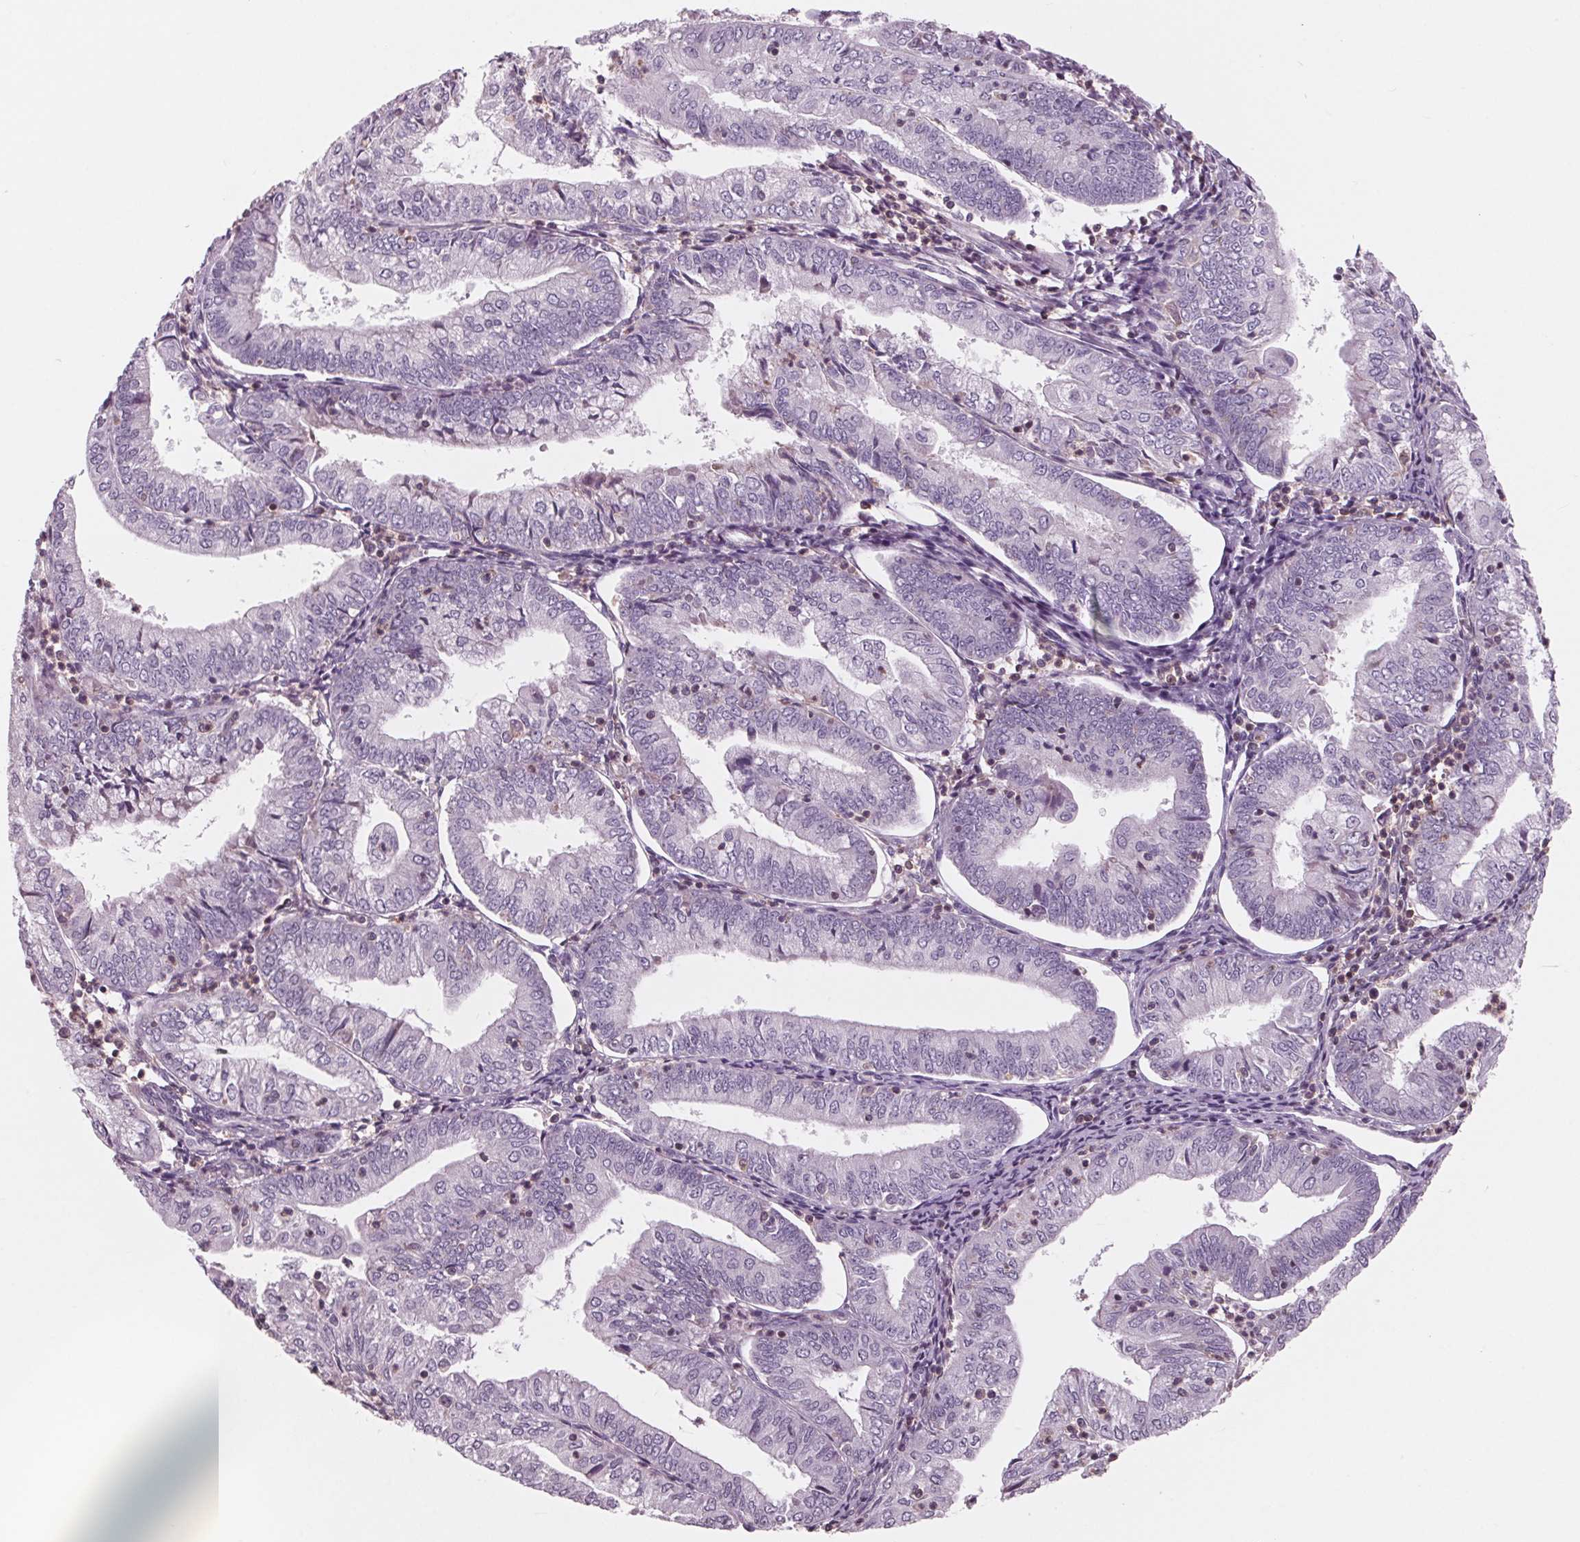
{"staining": {"intensity": "negative", "quantity": "none", "location": "none"}, "tissue": "endometrial cancer", "cell_type": "Tumor cells", "image_type": "cancer", "snomed": [{"axis": "morphology", "description": "Adenocarcinoma, NOS"}, {"axis": "topography", "description": "Endometrium"}], "caption": "The photomicrograph displays no significant staining in tumor cells of endometrial cancer. The staining was performed using DAB (3,3'-diaminobenzidine) to visualize the protein expression in brown, while the nuclei were stained in blue with hematoxylin (Magnification: 20x).", "gene": "ARHGAP25", "patient": {"sex": "female", "age": 55}}